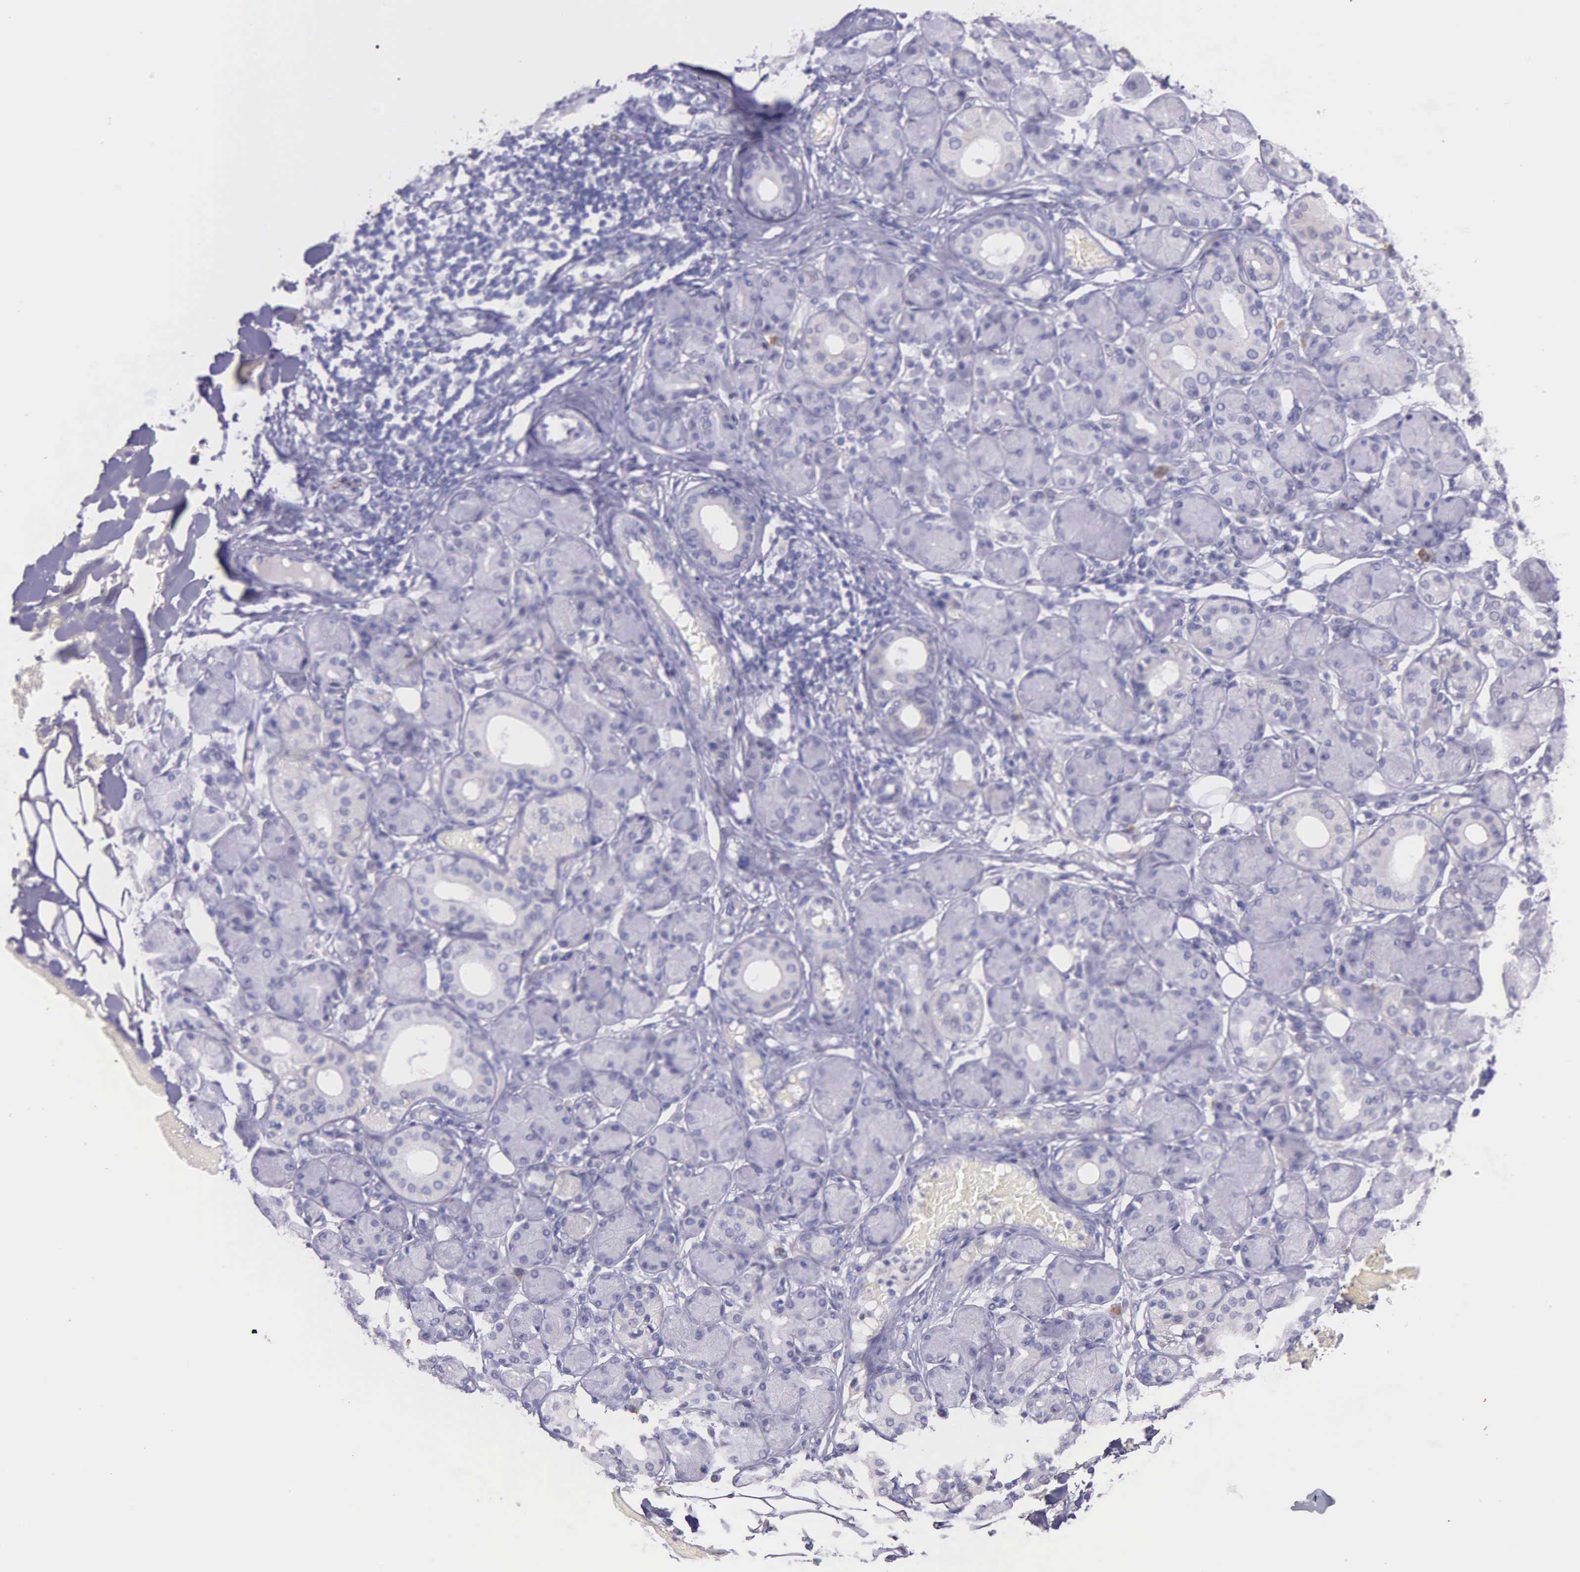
{"staining": {"intensity": "negative", "quantity": "none", "location": "none"}, "tissue": "salivary gland", "cell_type": "Glandular cells", "image_type": "normal", "snomed": [{"axis": "morphology", "description": "Normal tissue, NOS"}, {"axis": "topography", "description": "Salivary gland"}, {"axis": "topography", "description": "Peripheral nerve tissue"}], "caption": "Normal salivary gland was stained to show a protein in brown. There is no significant expression in glandular cells.", "gene": "THSD7A", "patient": {"sex": "male", "age": 62}}